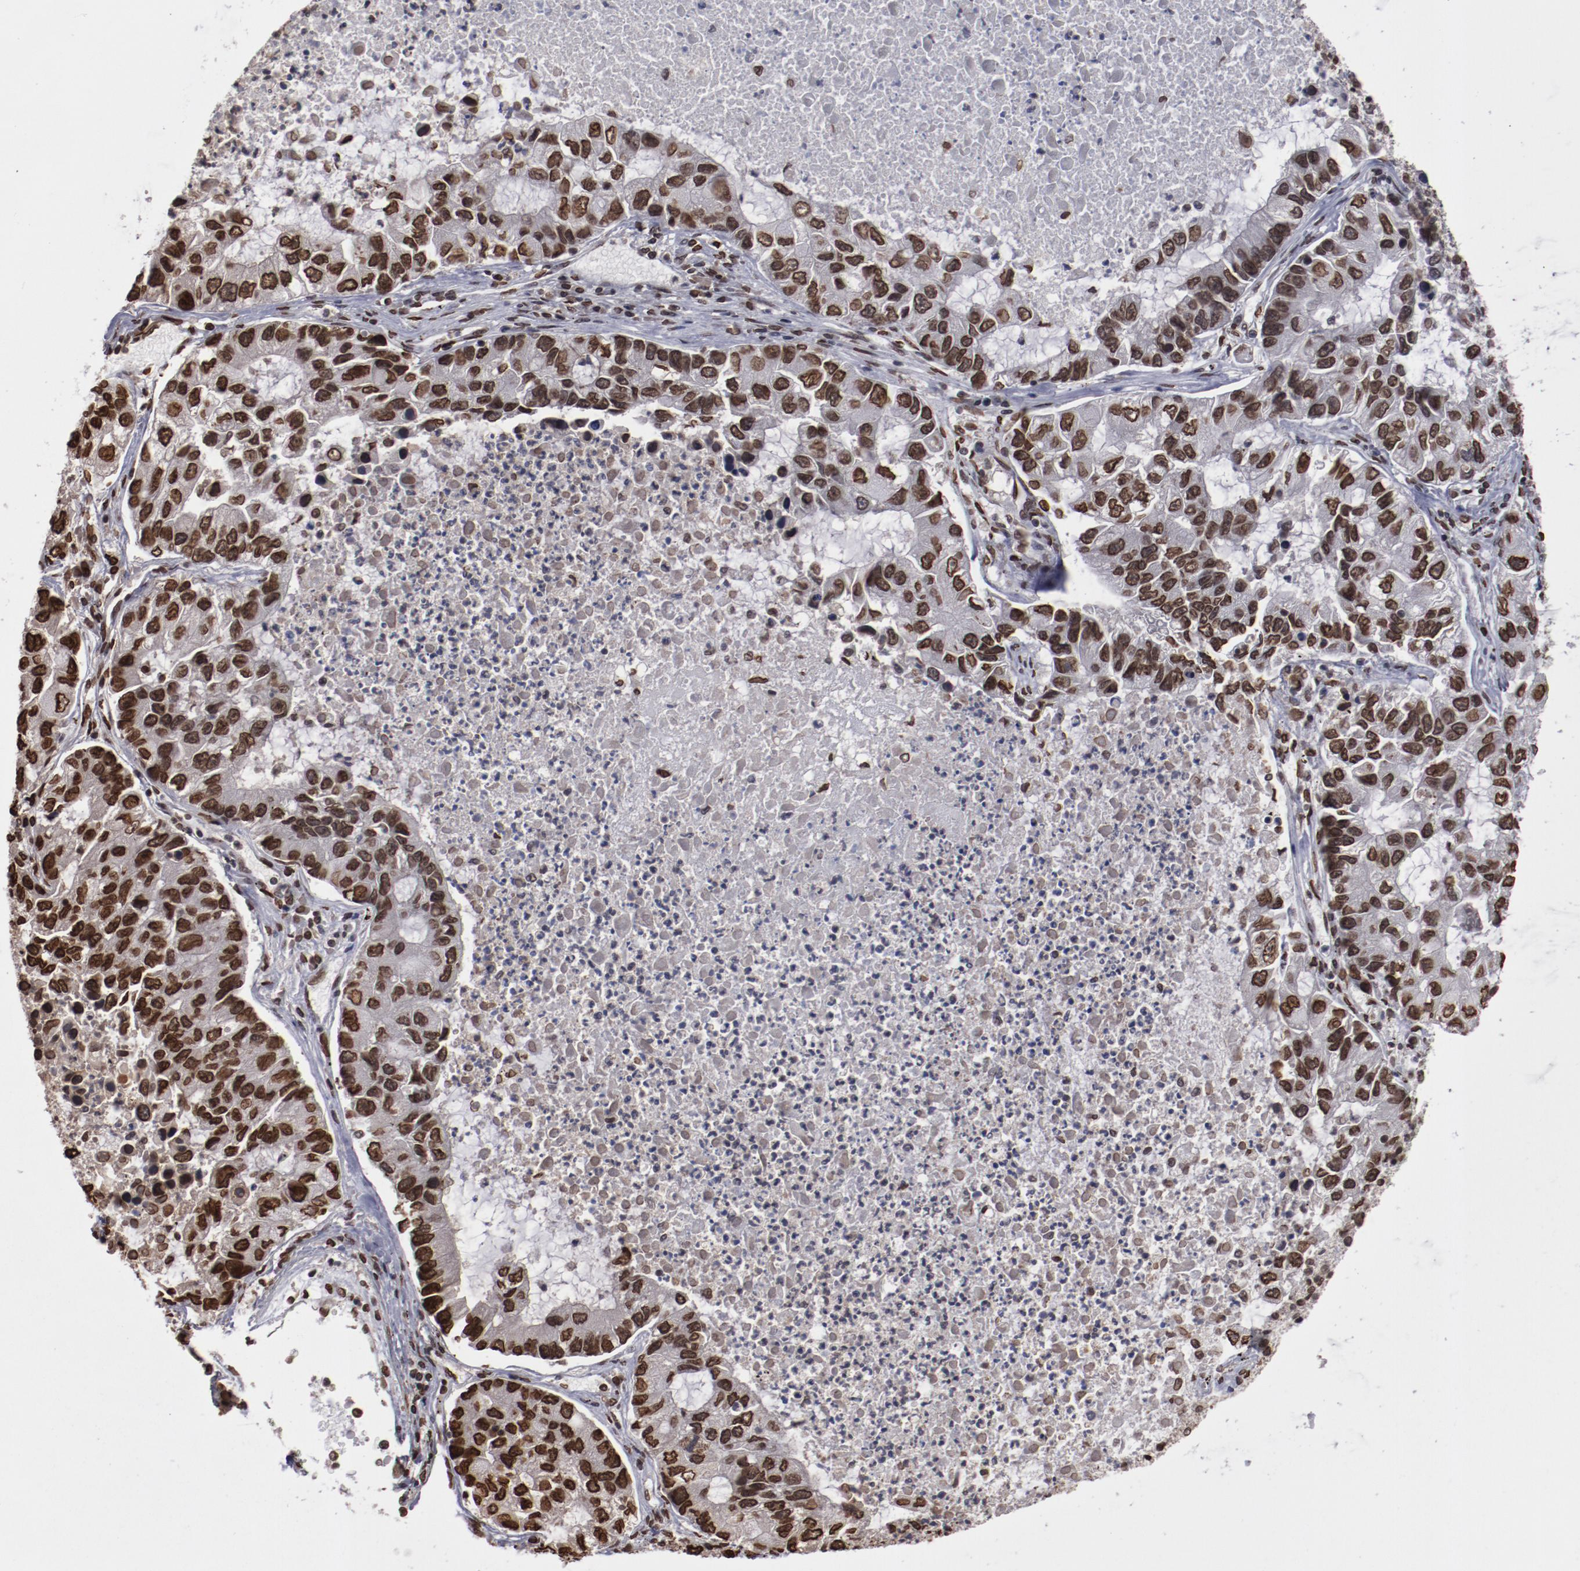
{"staining": {"intensity": "strong", "quantity": ">75%", "location": "nuclear"}, "tissue": "lung cancer", "cell_type": "Tumor cells", "image_type": "cancer", "snomed": [{"axis": "morphology", "description": "Adenocarcinoma, NOS"}, {"axis": "topography", "description": "Lung"}], "caption": "High-power microscopy captured an IHC image of lung adenocarcinoma, revealing strong nuclear expression in about >75% of tumor cells.", "gene": "AKT1", "patient": {"sex": "female", "age": 51}}